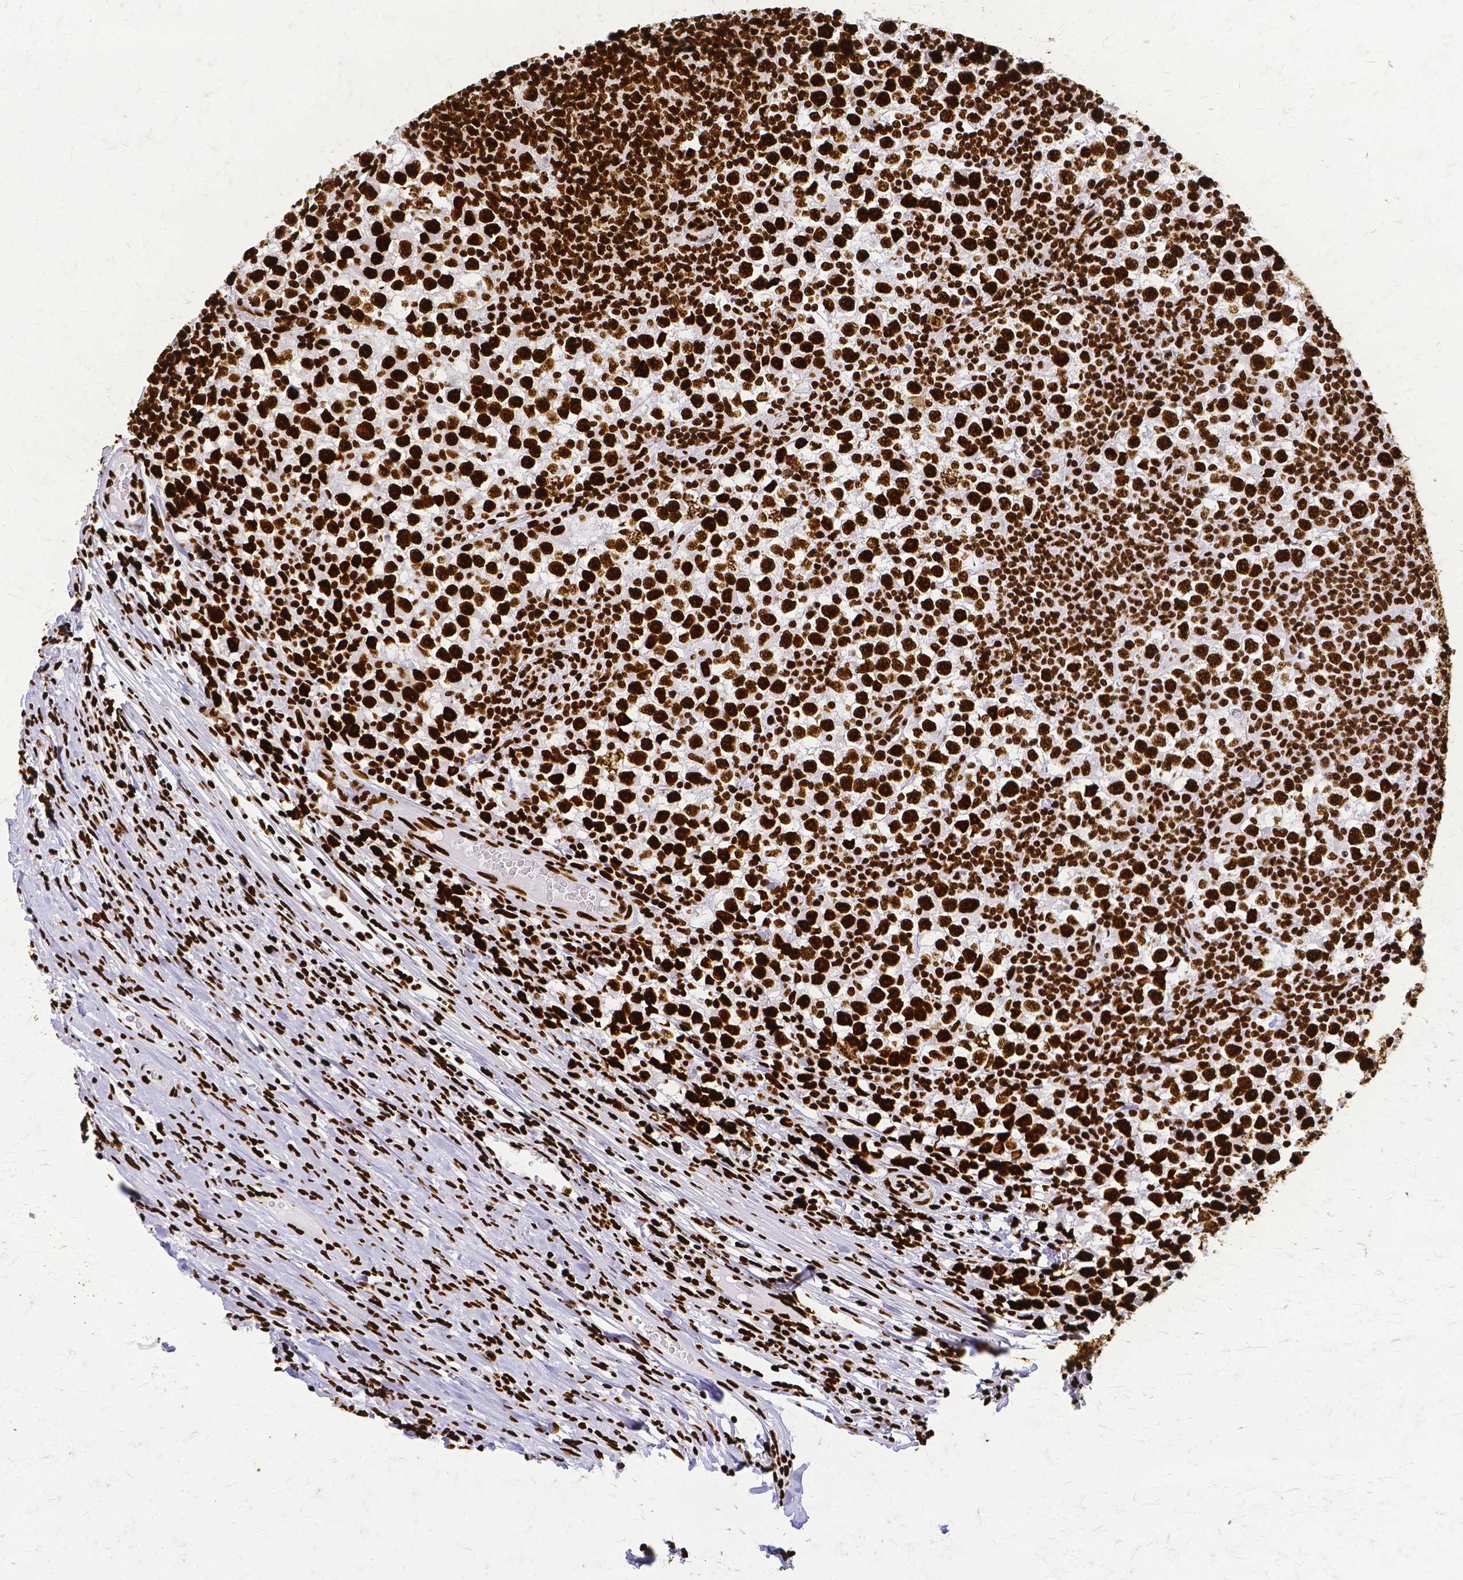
{"staining": {"intensity": "strong", "quantity": ">75%", "location": "nuclear"}, "tissue": "testis cancer", "cell_type": "Tumor cells", "image_type": "cancer", "snomed": [{"axis": "morphology", "description": "Seminoma, NOS"}, {"axis": "topography", "description": "Testis"}], "caption": "IHC photomicrograph of neoplastic tissue: human seminoma (testis) stained using IHC demonstrates high levels of strong protein expression localized specifically in the nuclear of tumor cells, appearing as a nuclear brown color.", "gene": "SFPQ", "patient": {"sex": "male", "age": 65}}